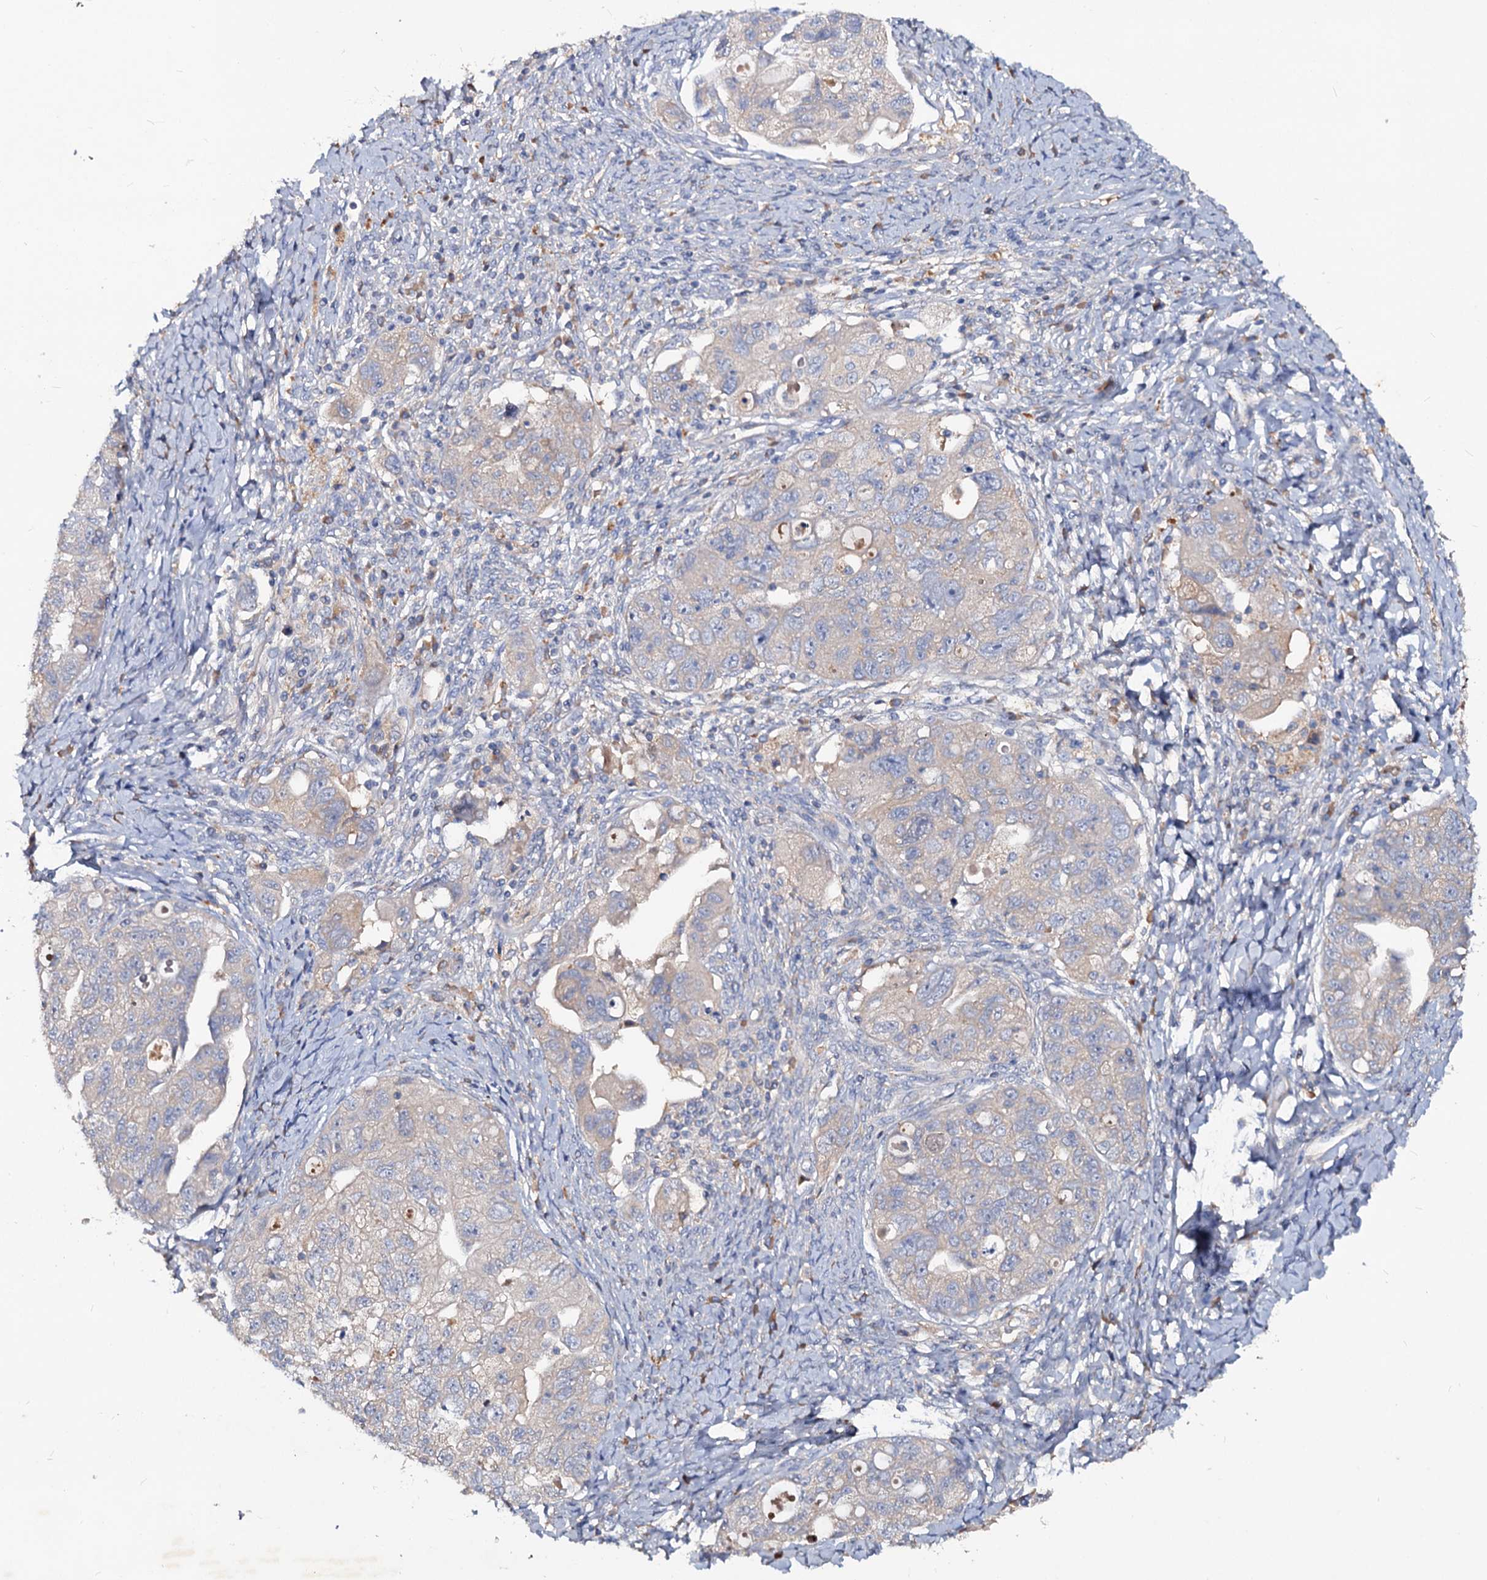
{"staining": {"intensity": "weak", "quantity": "<25%", "location": "cytoplasmic/membranous"}, "tissue": "ovarian cancer", "cell_type": "Tumor cells", "image_type": "cancer", "snomed": [{"axis": "morphology", "description": "Carcinoma, NOS"}, {"axis": "morphology", "description": "Cystadenocarcinoma, serous, NOS"}, {"axis": "topography", "description": "Ovary"}], "caption": "Immunohistochemical staining of ovarian cancer shows no significant expression in tumor cells.", "gene": "ACY3", "patient": {"sex": "female", "age": 69}}